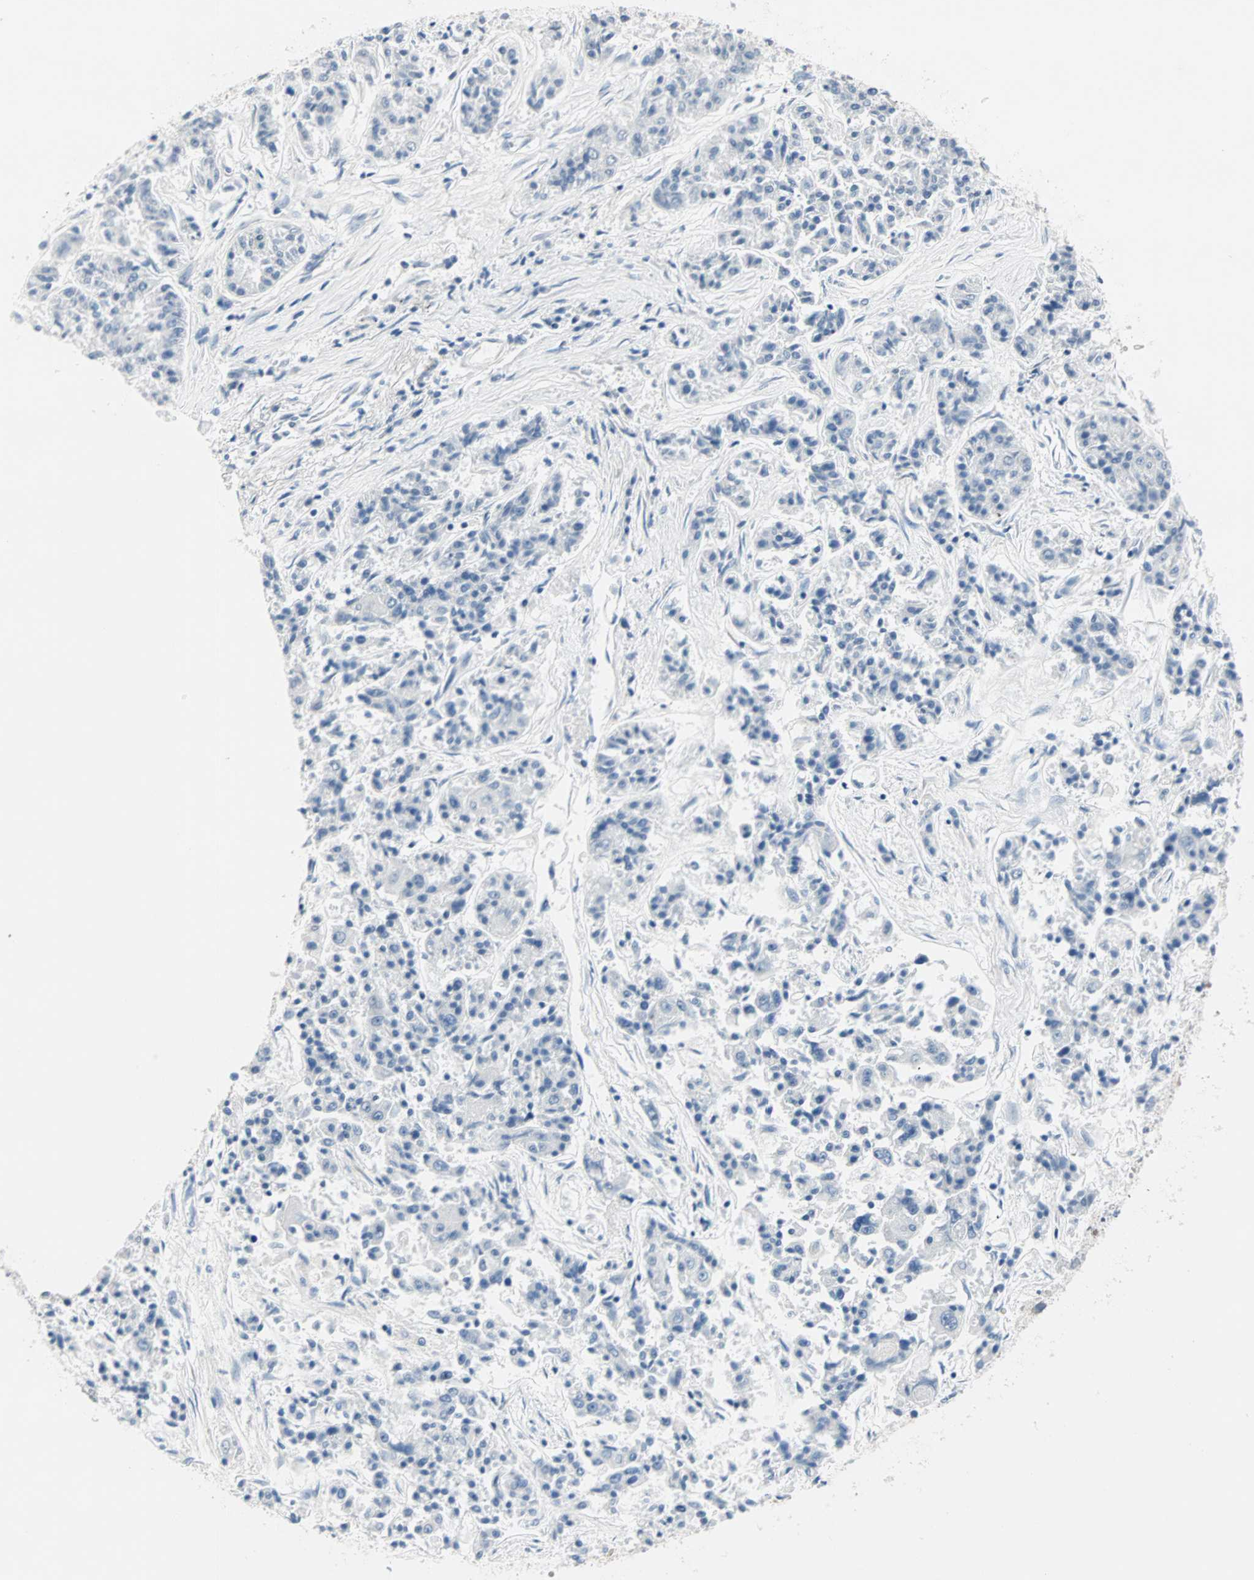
{"staining": {"intensity": "negative", "quantity": "none", "location": "none"}, "tissue": "lung cancer", "cell_type": "Tumor cells", "image_type": "cancer", "snomed": [{"axis": "morphology", "description": "Adenocarcinoma, NOS"}, {"axis": "topography", "description": "Lung"}], "caption": "A high-resolution histopathology image shows immunohistochemistry (IHC) staining of lung cancer (adenocarcinoma), which reveals no significant positivity in tumor cells.", "gene": "NEFH", "patient": {"sex": "male", "age": 84}}